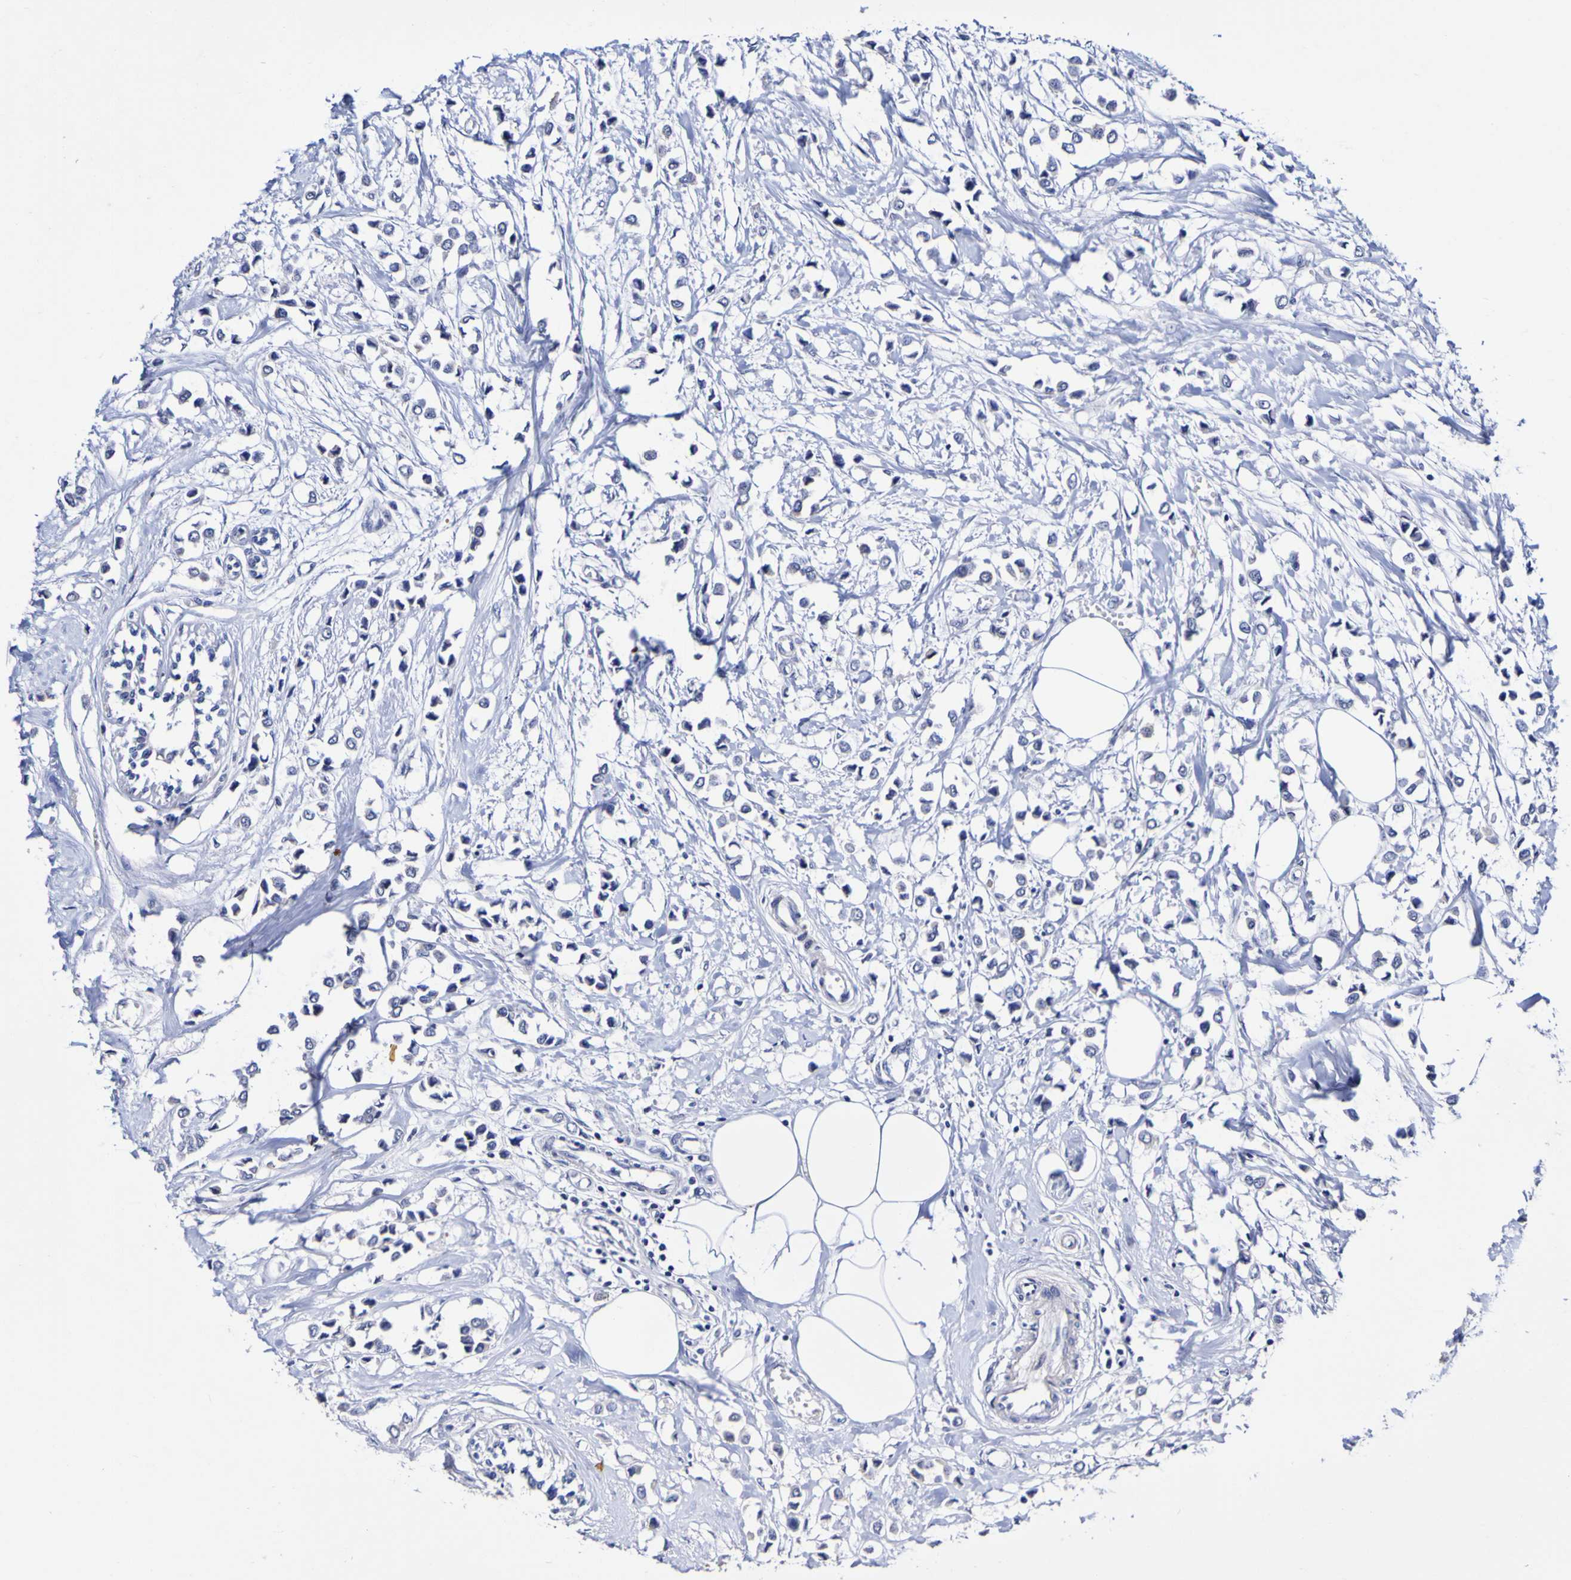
{"staining": {"intensity": "negative", "quantity": "none", "location": "none"}, "tissue": "breast cancer", "cell_type": "Tumor cells", "image_type": "cancer", "snomed": [{"axis": "morphology", "description": "Lobular carcinoma"}, {"axis": "topography", "description": "Breast"}], "caption": "A photomicrograph of human breast lobular carcinoma is negative for staining in tumor cells.", "gene": "ACVR1C", "patient": {"sex": "female", "age": 51}}